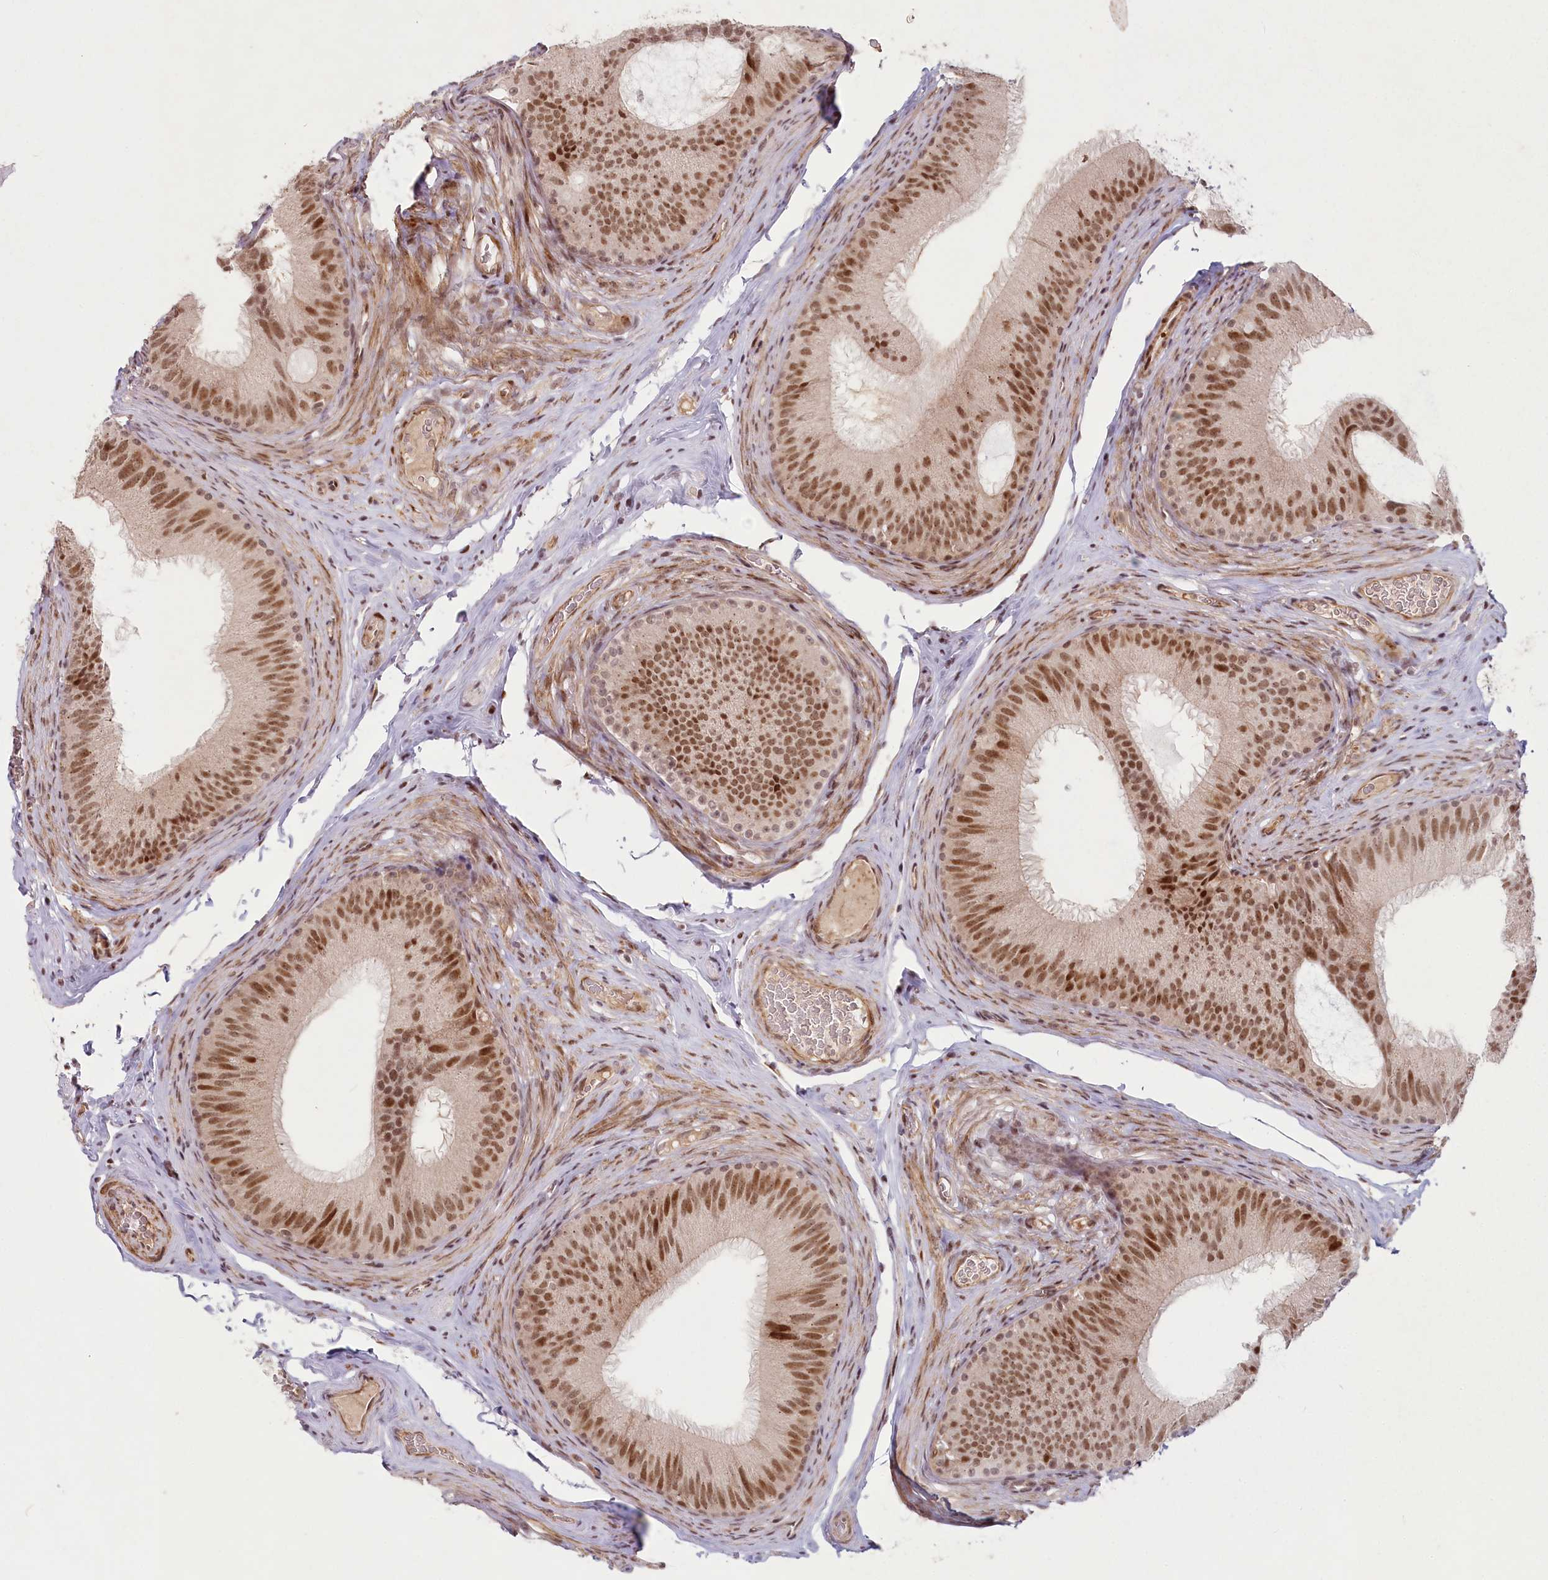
{"staining": {"intensity": "moderate", "quantity": ">75%", "location": "nuclear"}, "tissue": "epididymis", "cell_type": "Glandular cells", "image_type": "normal", "snomed": [{"axis": "morphology", "description": "Normal tissue, NOS"}, {"axis": "topography", "description": "Epididymis"}], "caption": "Immunohistochemical staining of normal human epididymis displays medium levels of moderate nuclear expression in approximately >75% of glandular cells.", "gene": "FAM204A", "patient": {"sex": "male", "age": 34}}